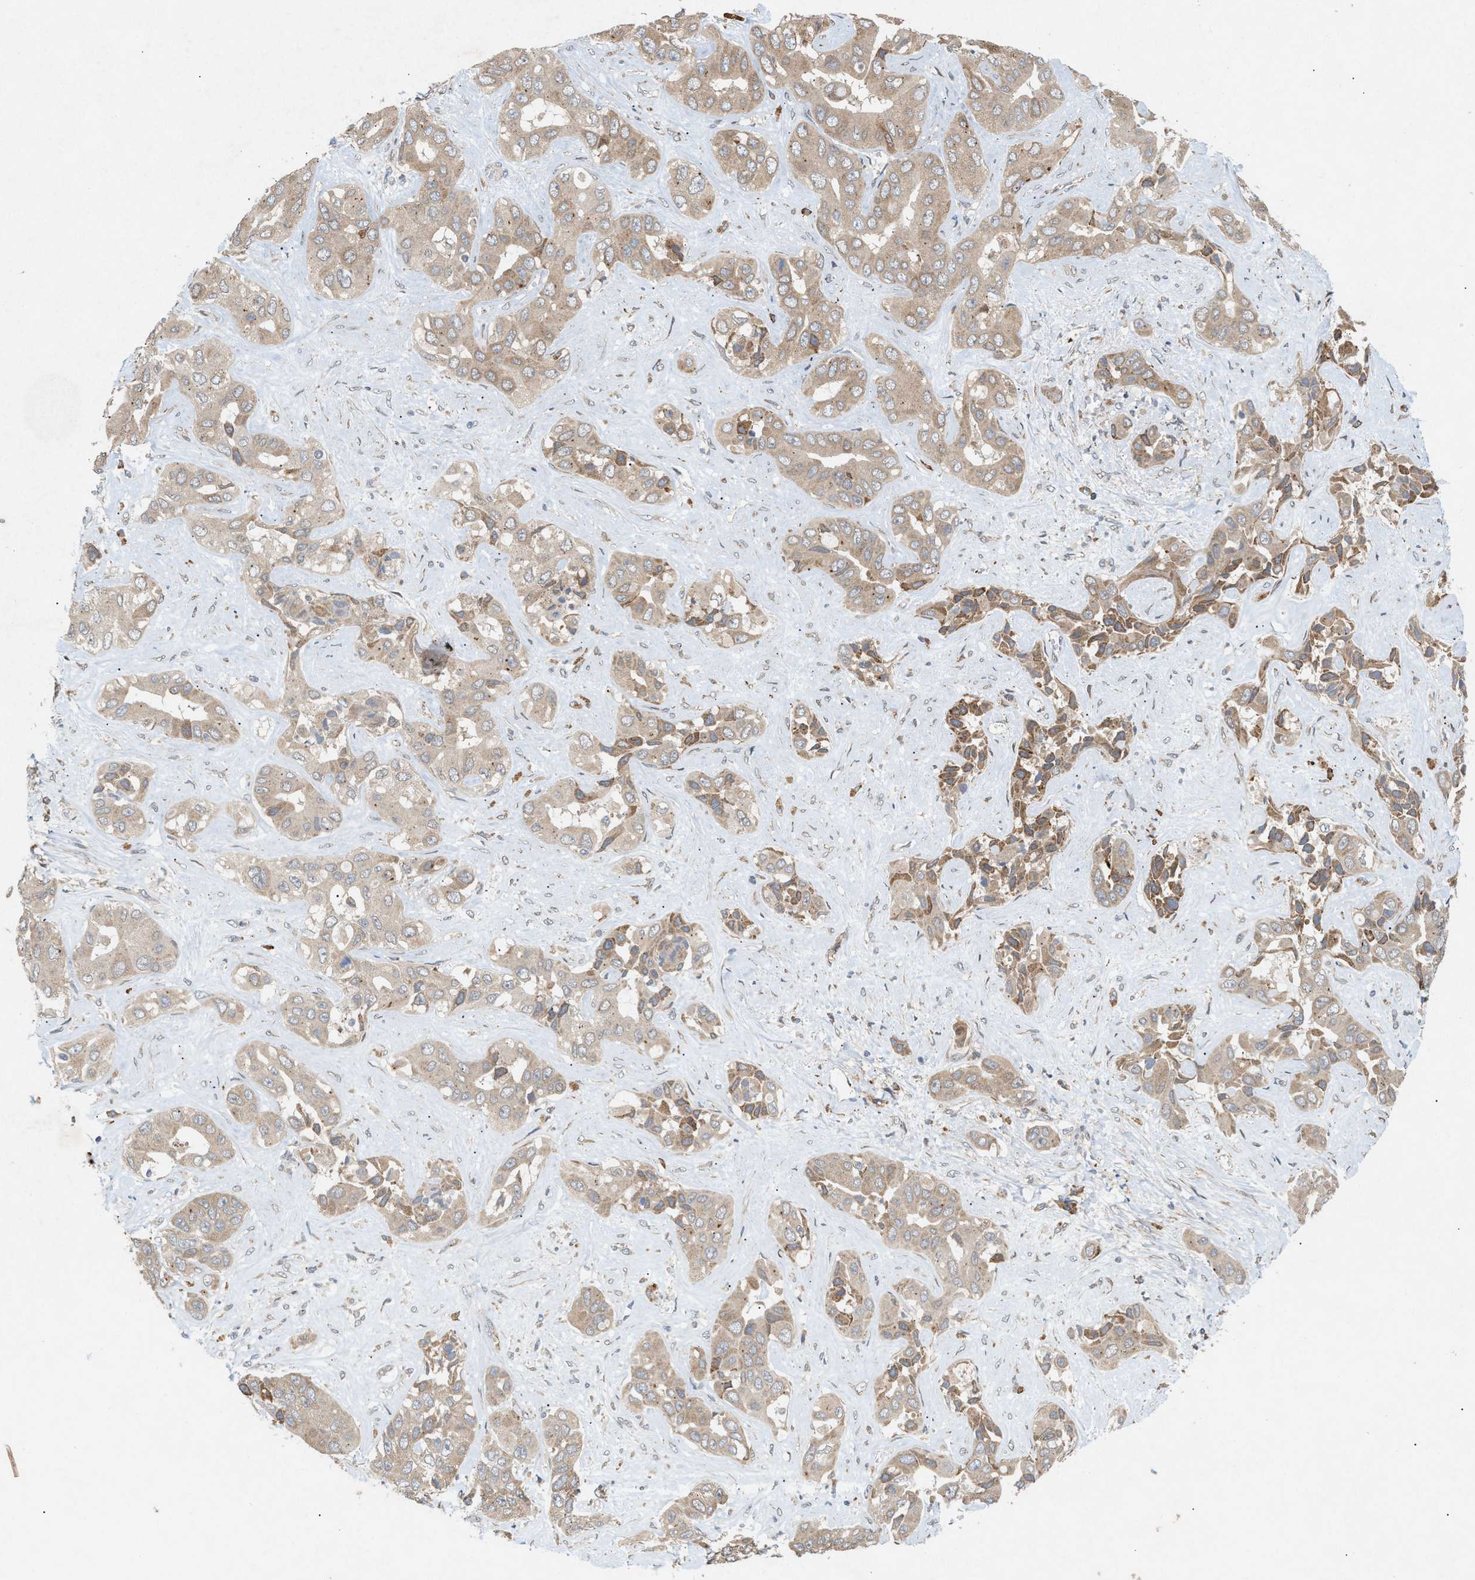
{"staining": {"intensity": "weak", "quantity": ">75%", "location": "cytoplasmic/membranous"}, "tissue": "liver cancer", "cell_type": "Tumor cells", "image_type": "cancer", "snomed": [{"axis": "morphology", "description": "Cholangiocarcinoma"}, {"axis": "topography", "description": "Liver"}], "caption": "This is a histology image of immunohistochemistry (IHC) staining of cholangiocarcinoma (liver), which shows weak positivity in the cytoplasmic/membranous of tumor cells.", "gene": "MFSD6", "patient": {"sex": "female", "age": 52}}